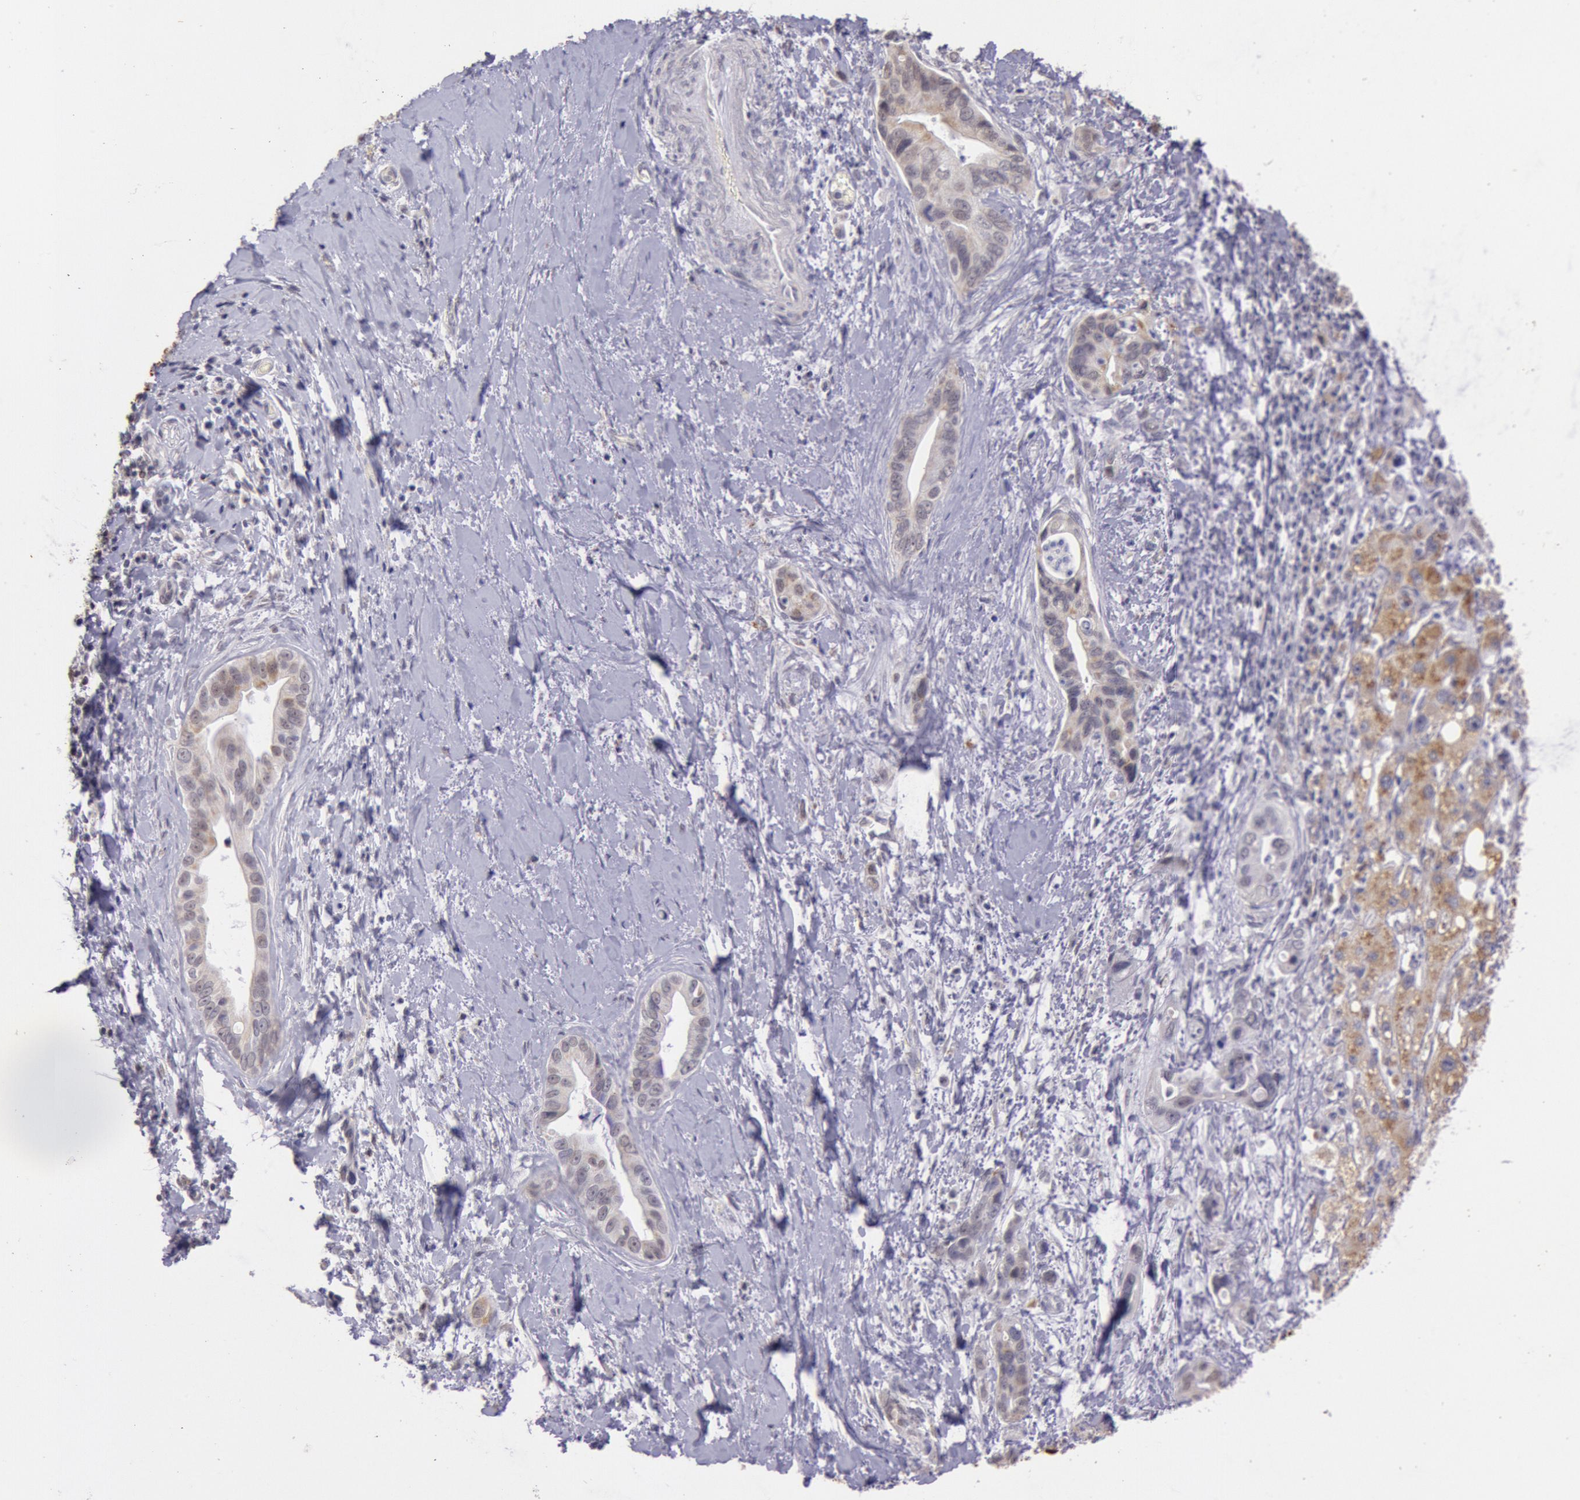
{"staining": {"intensity": "weak", "quantity": ">75%", "location": "cytoplasmic/membranous,nuclear"}, "tissue": "liver cancer", "cell_type": "Tumor cells", "image_type": "cancer", "snomed": [{"axis": "morphology", "description": "Cholangiocarcinoma"}, {"axis": "topography", "description": "Liver"}], "caption": "Weak cytoplasmic/membranous and nuclear expression for a protein is seen in approximately >75% of tumor cells of liver cancer using immunohistochemistry.", "gene": "FRMD6", "patient": {"sex": "female", "age": 65}}